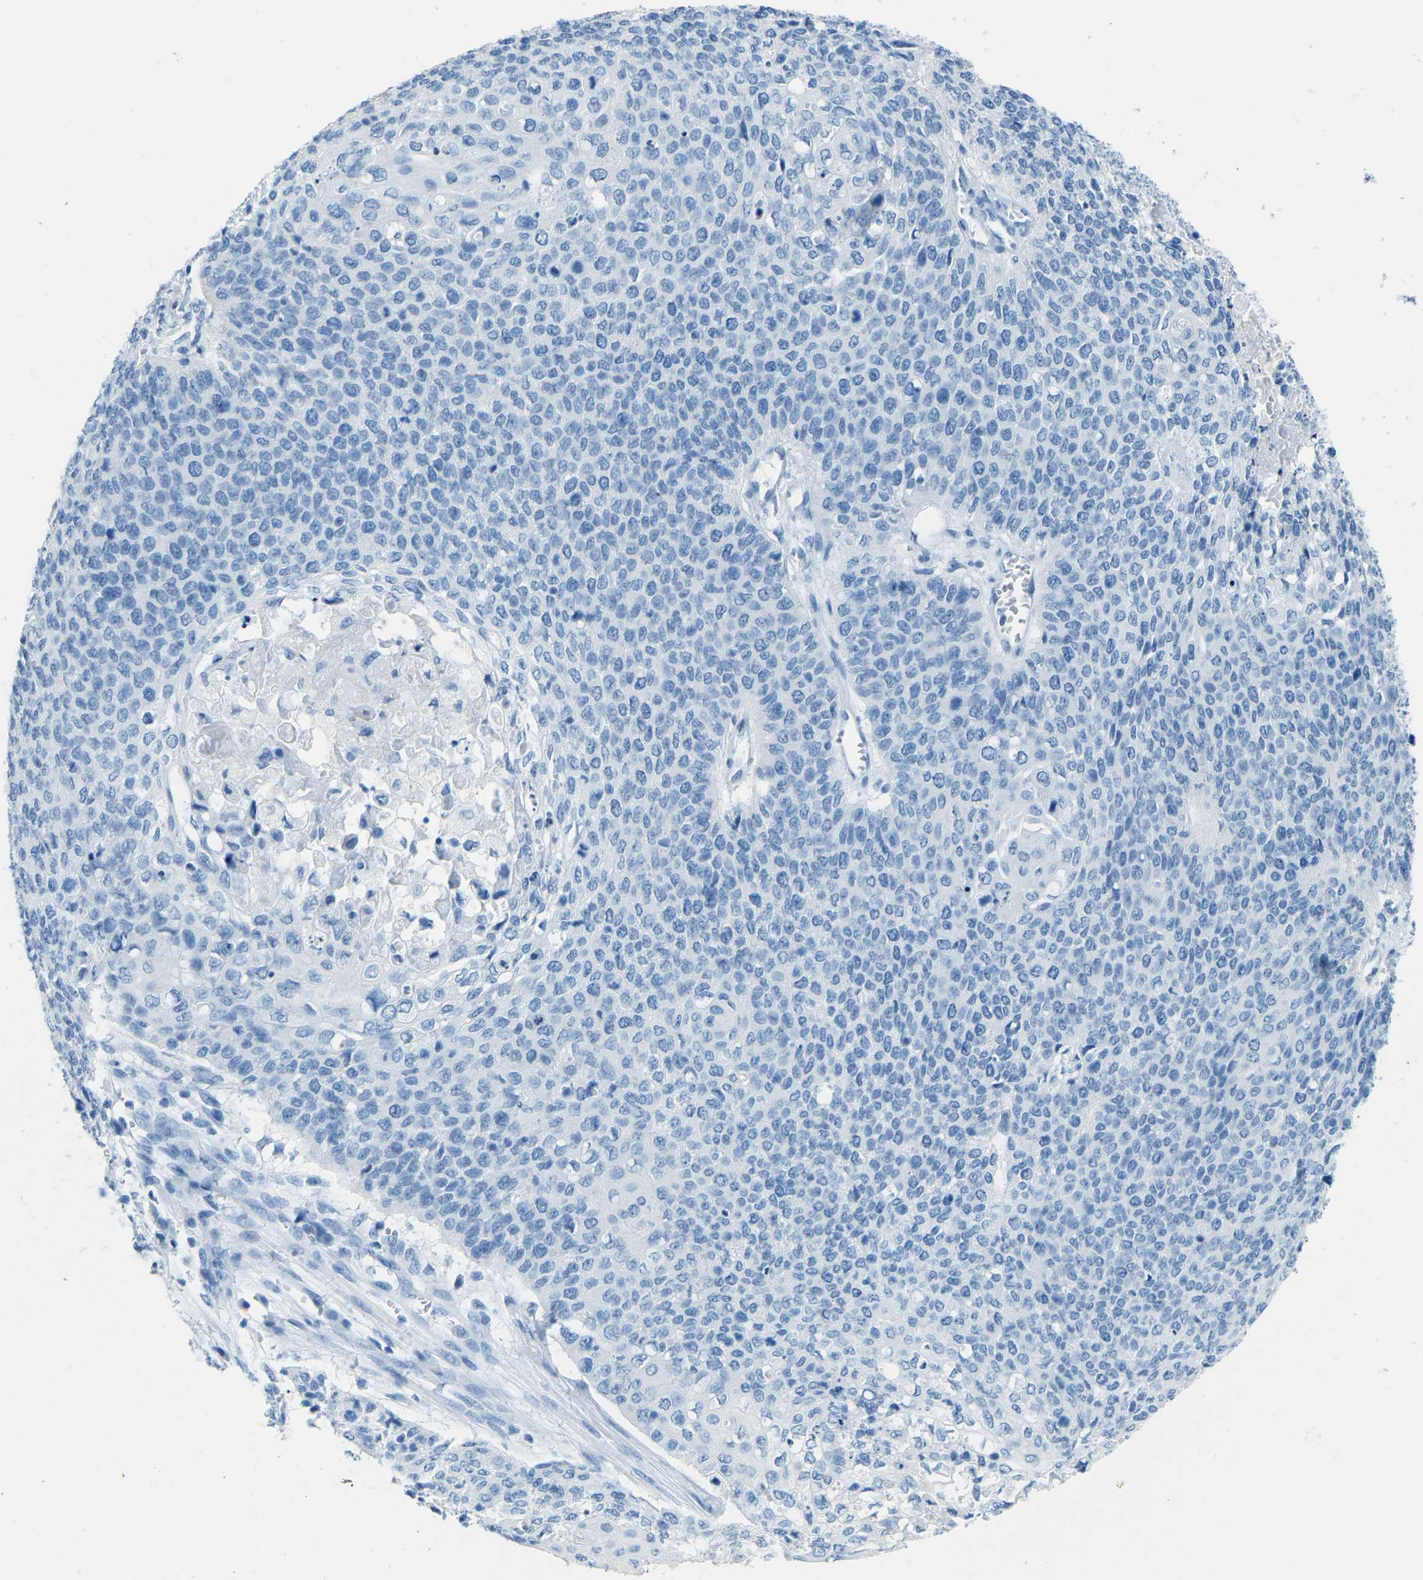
{"staining": {"intensity": "negative", "quantity": "none", "location": "none"}, "tissue": "cervical cancer", "cell_type": "Tumor cells", "image_type": "cancer", "snomed": [{"axis": "morphology", "description": "Squamous cell carcinoma, NOS"}, {"axis": "topography", "description": "Cervix"}], "caption": "Immunohistochemistry (IHC) histopathology image of neoplastic tissue: cervical squamous cell carcinoma stained with DAB exhibits no significant protein staining in tumor cells.", "gene": "MYH8", "patient": {"sex": "female", "age": 39}}